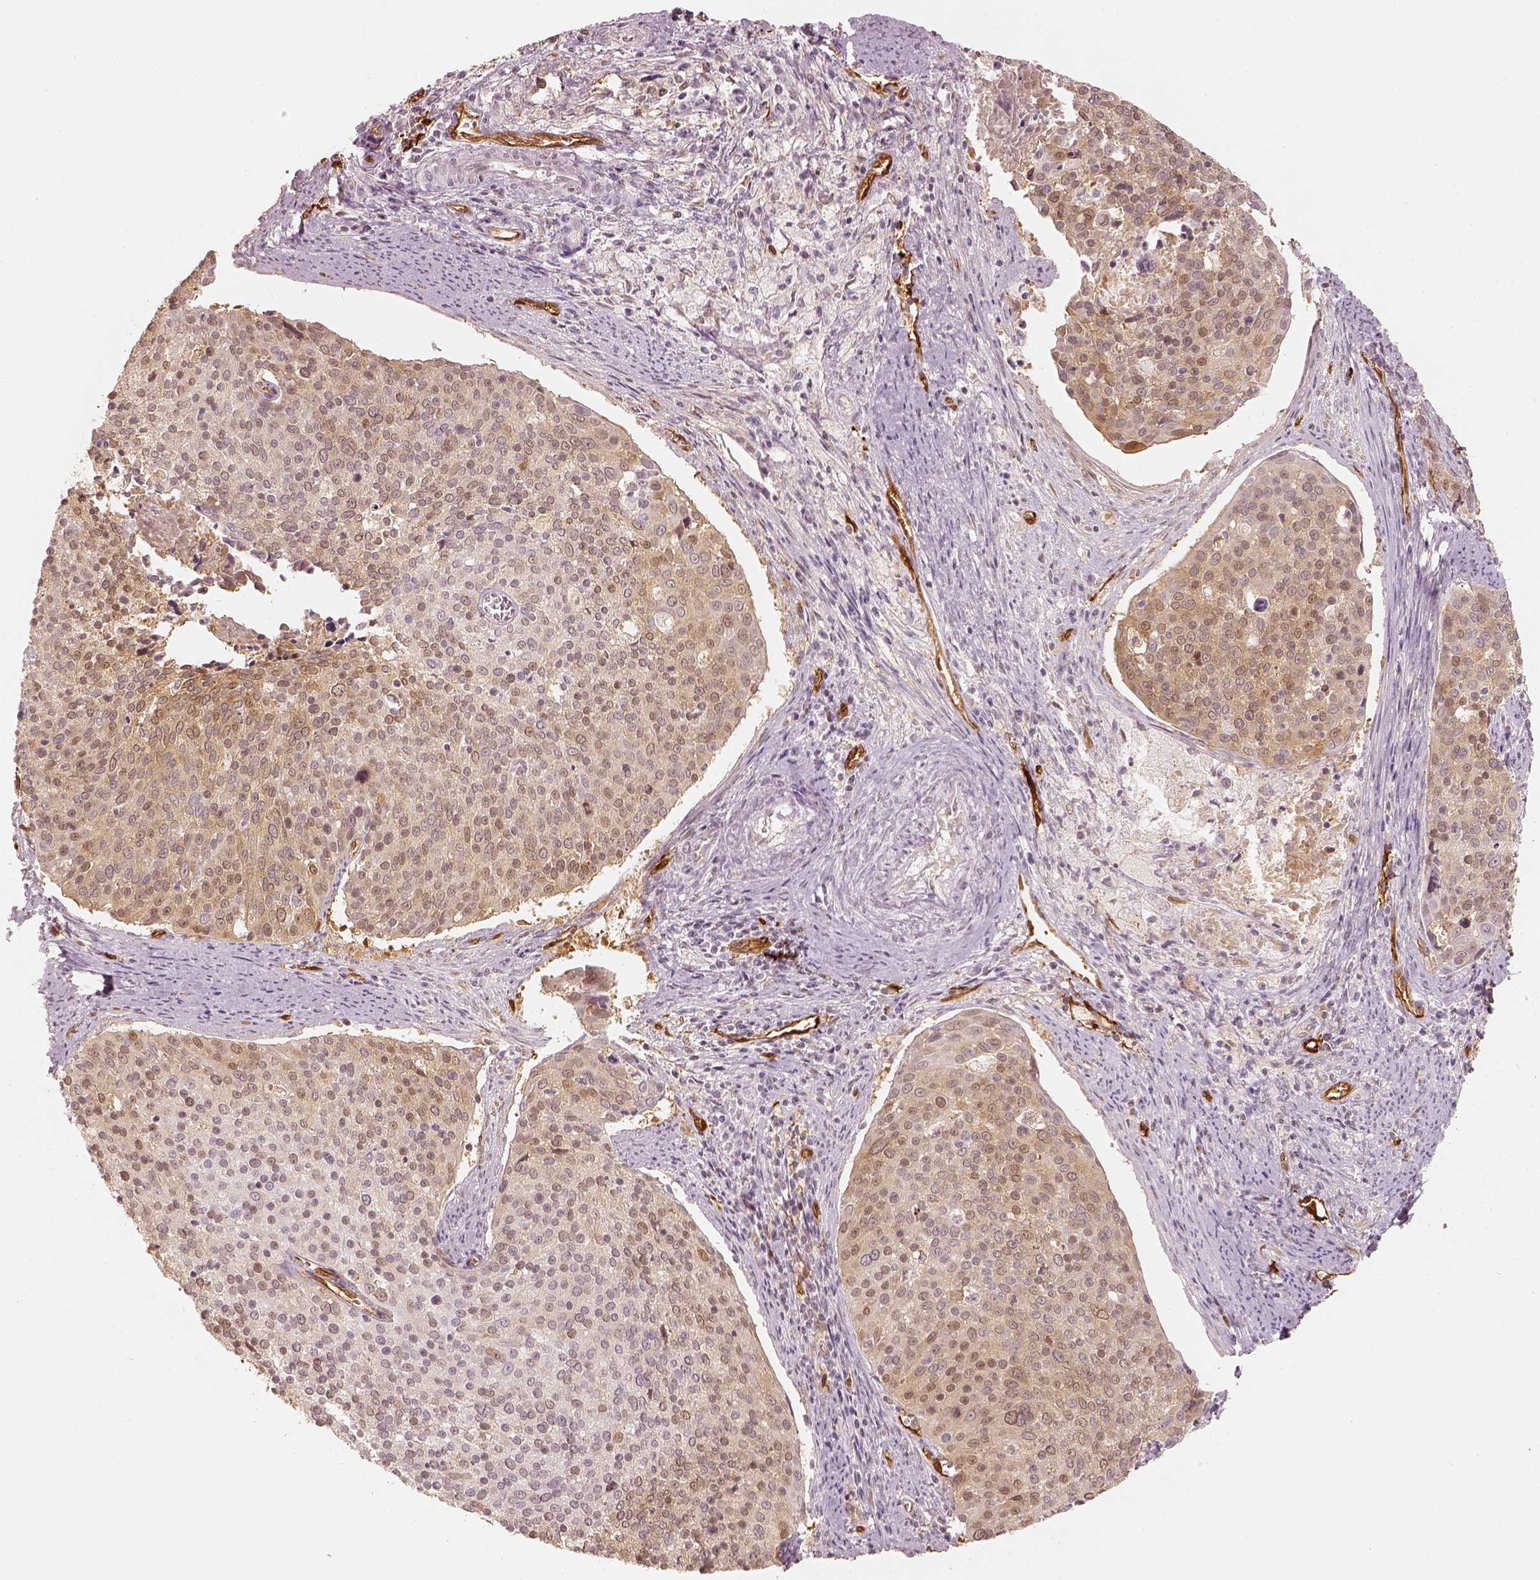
{"staining": {"intensity": "weak", "quantity": ">75%", "location": "cytoplasmic/membranous"}, "tissue": "cervical cancer", "cell_type": "Tumor cells", "image_type": "cancer", "snomed": [{"axis": "morphology", "description": "Squamous cell carcinoma, NOS"}, {"axis": "topography", "description": "Cervix"}], "caption": "Tumor cells exhibit low levels of weak cytoplasmic/membranous staining in approximately >75% of cells in human squamous cell carcinoma (cervical). The staining was performed using DAB (3,3'-diaminobenzidine), with brown indicating positive protein expression. Nuclei are stained blue with hematoxylin.", "gene": "FSCN1", "patient": {"sex": "female", "age": 39}}